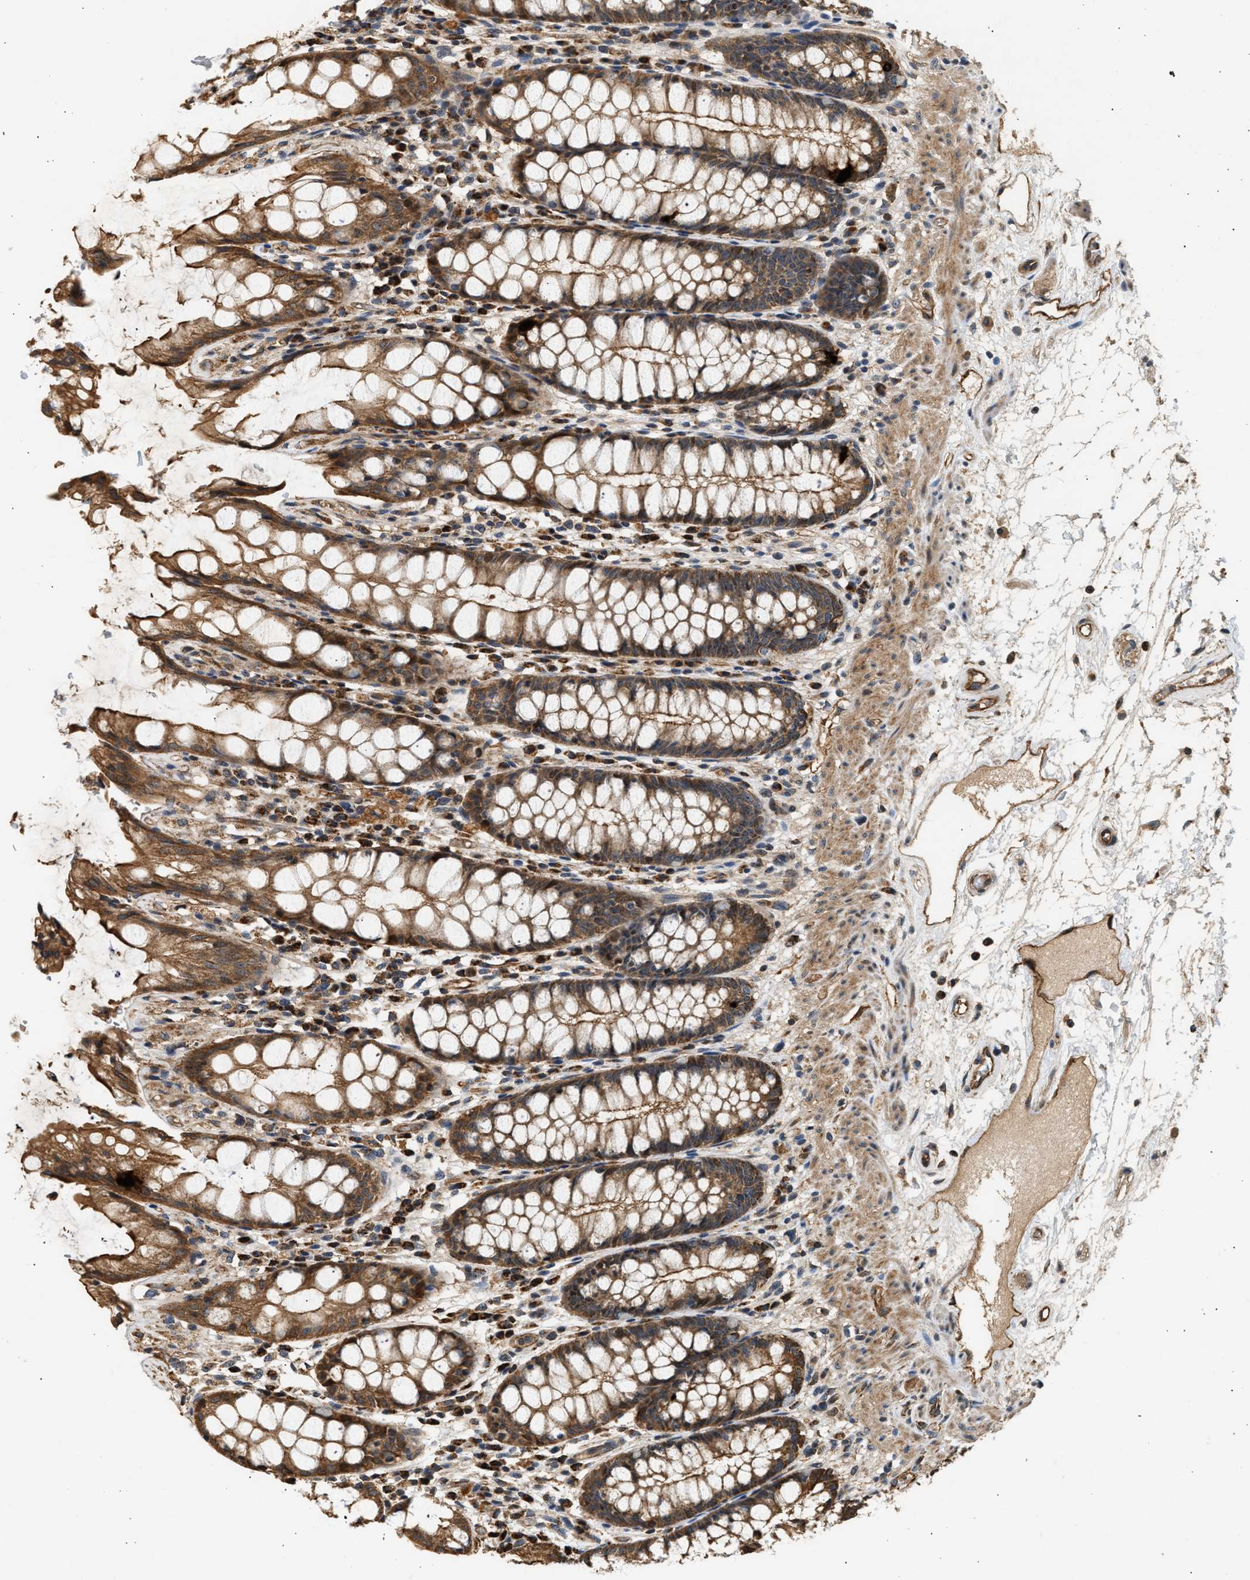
{"staining": {"intensity": "strong", "quantity": ">75%", "location": "cytoplasmic/membranous"}, "tissue": "rectum", "cell_type": "Glandular cells", "image_type": "normal", "snomed": [{"axis": "morphology", "description": "Normal tissue, NOS"}, {"axis": "topography", "description": "Rectum"}], "caption": "About >75% of glandular cells in normal rectum display strong cytoplasmic/membranous protein staining as visualized by brown immunohistochemical staining.", "gene": "DUSP14", "patient": {"sex": "male", "age": 64}}